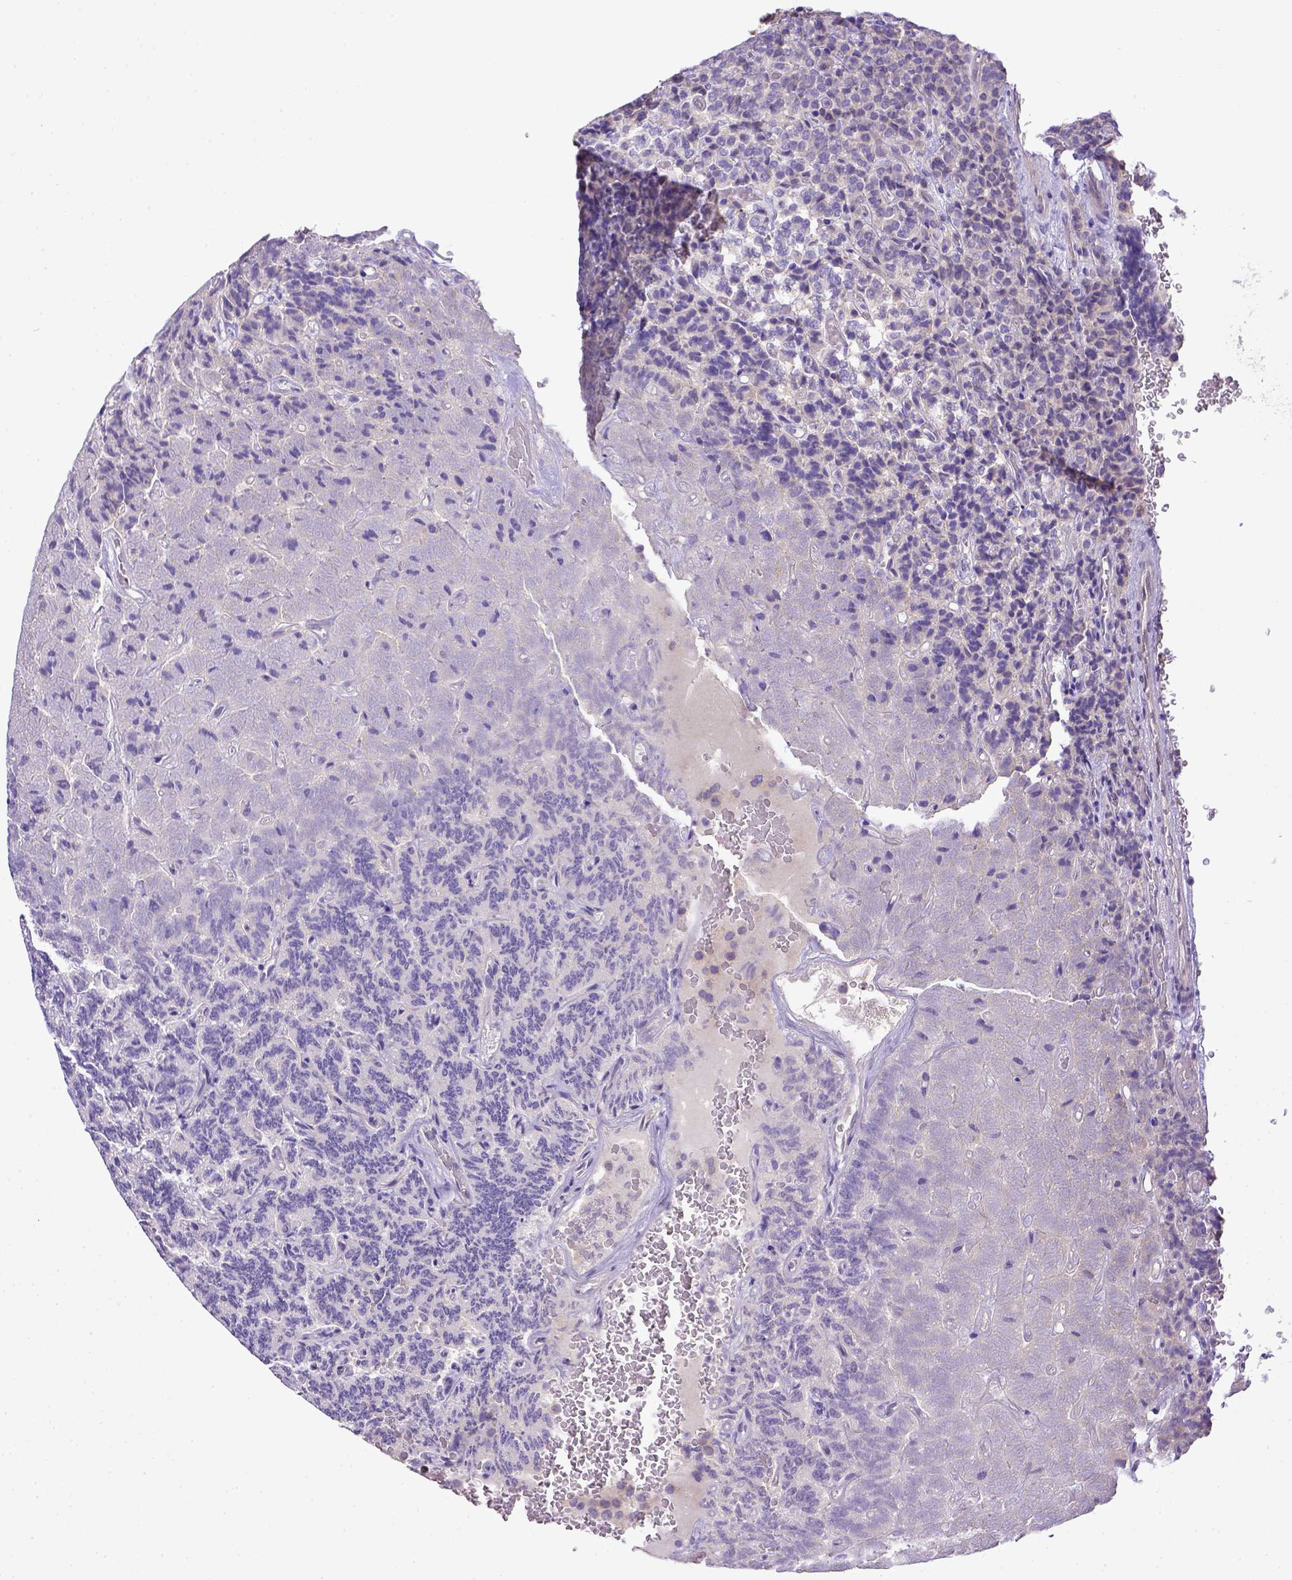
{"staining": {"intensity": "negative", "quantity": "none", "location": "none"}, "tissue": "carcinoid", "cell_type": "Tumor cells", "image_type": "cancer", "snomed": [{"axis": "morphology", "description": "Carcinoid, malignant, NOS"}, {"axis": "topography", "description": "Pancreas"}], "caption": "An immunohistochemistry image of malignant carcinoid is shown. There is no staining in tumor cells of malignant carcinoid.", "gene": "CD40", "patient": {"sex": "male", "age": 36}}